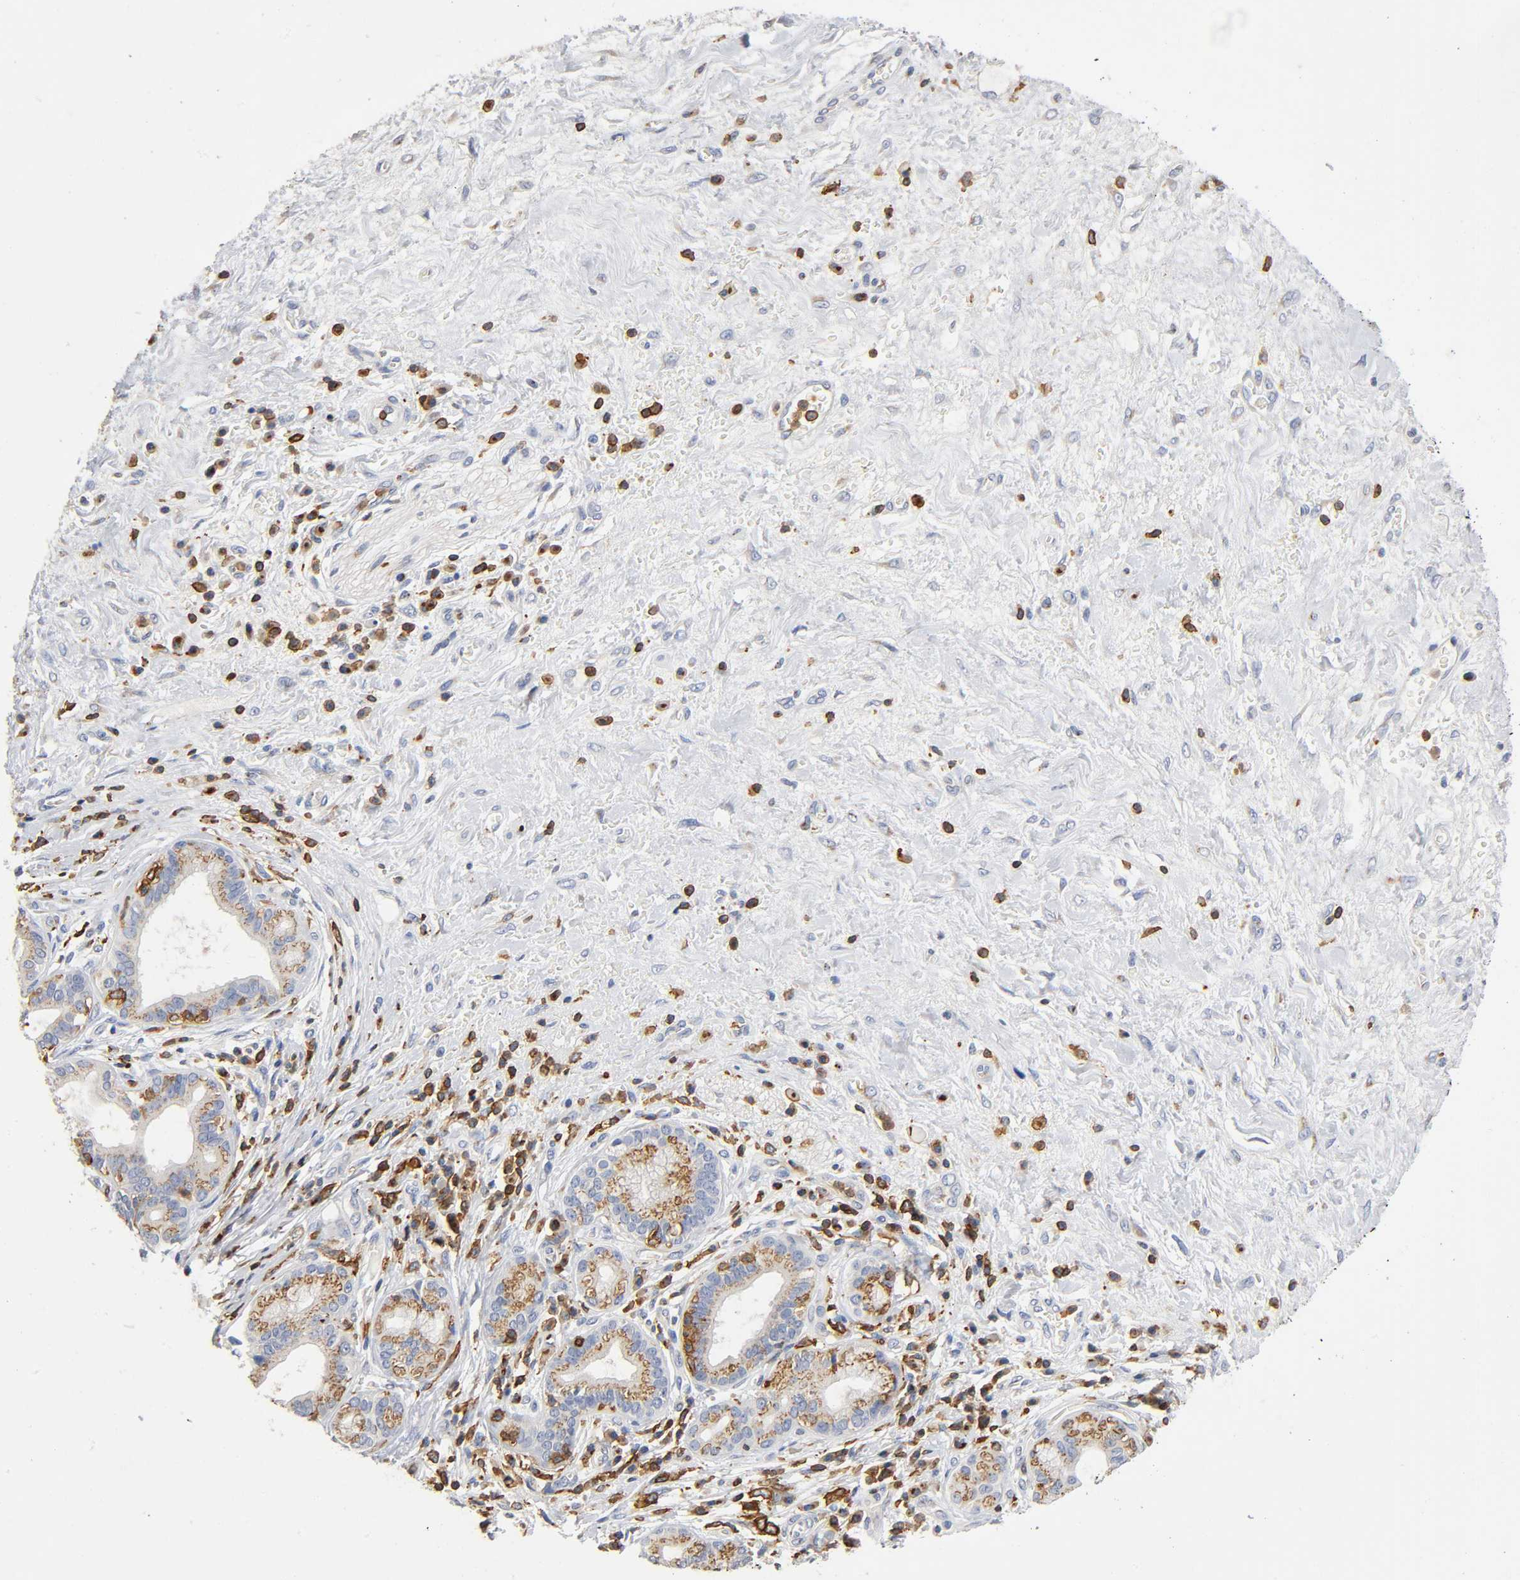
{"staining": {"intensity": "moderate", "quantity": ">75%", "location": "cytoplasmic/membranous"}, "tissue": "pancreatic cancer", "cell_type": "Tumor cells", "image_type": "cancer", "snomed": [{"axis": "morphology", "description": "Adenocarcinoma, NOS"}, {"axis": "topography", "description": "Pancreas"}], "caption": "IHC (DAB (3,3'-diaminobenzidine)) staining of human pancreatic adenocarcinoma shows moderate cytoplasmic/membranous protein expression in about >75% of tumor cells.", "gene": "CAPN10", "patient": {"sex": "female", "age": 73}}